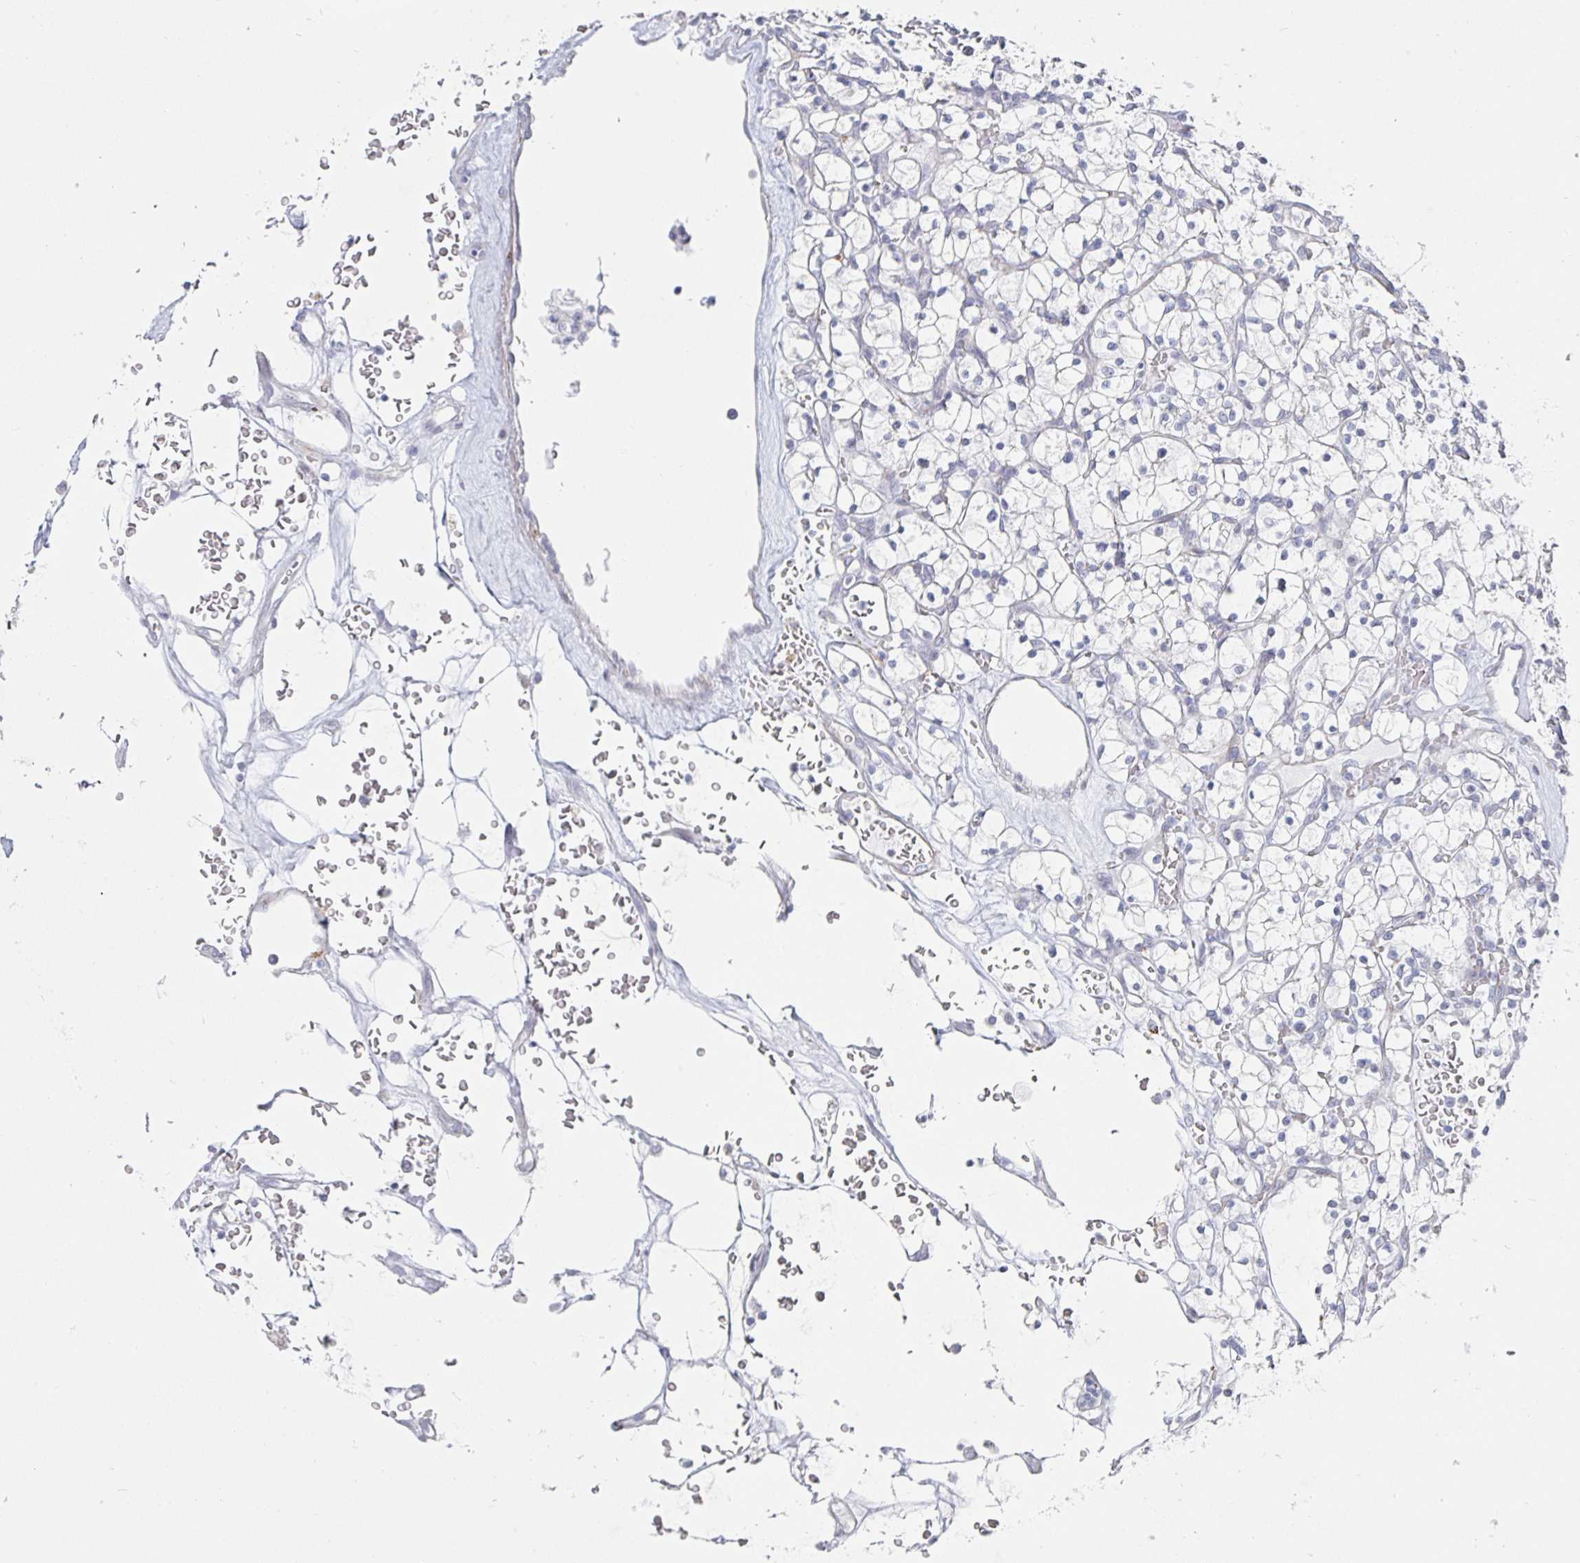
{"staining": {"intensity": "negative", "quantity": "none", "location": "none"}, "tissue": "renal cancer", "cell_type": "Tumor cells", "image_type": "cancer", "snomed": [{"axis": "morphology", "description": "Adenocarcinoma, NOS"}, {"axis": "topography", "description": "Kidney"}], "caption": "Image shows no significant protein expression in tumor cells of renal cancer (adenocarcinoma). (Immunohistochemistry, brightfield microscopy, high magnification).", "gene": "S100G", "patient": {"sex": "female", "age": 64}}